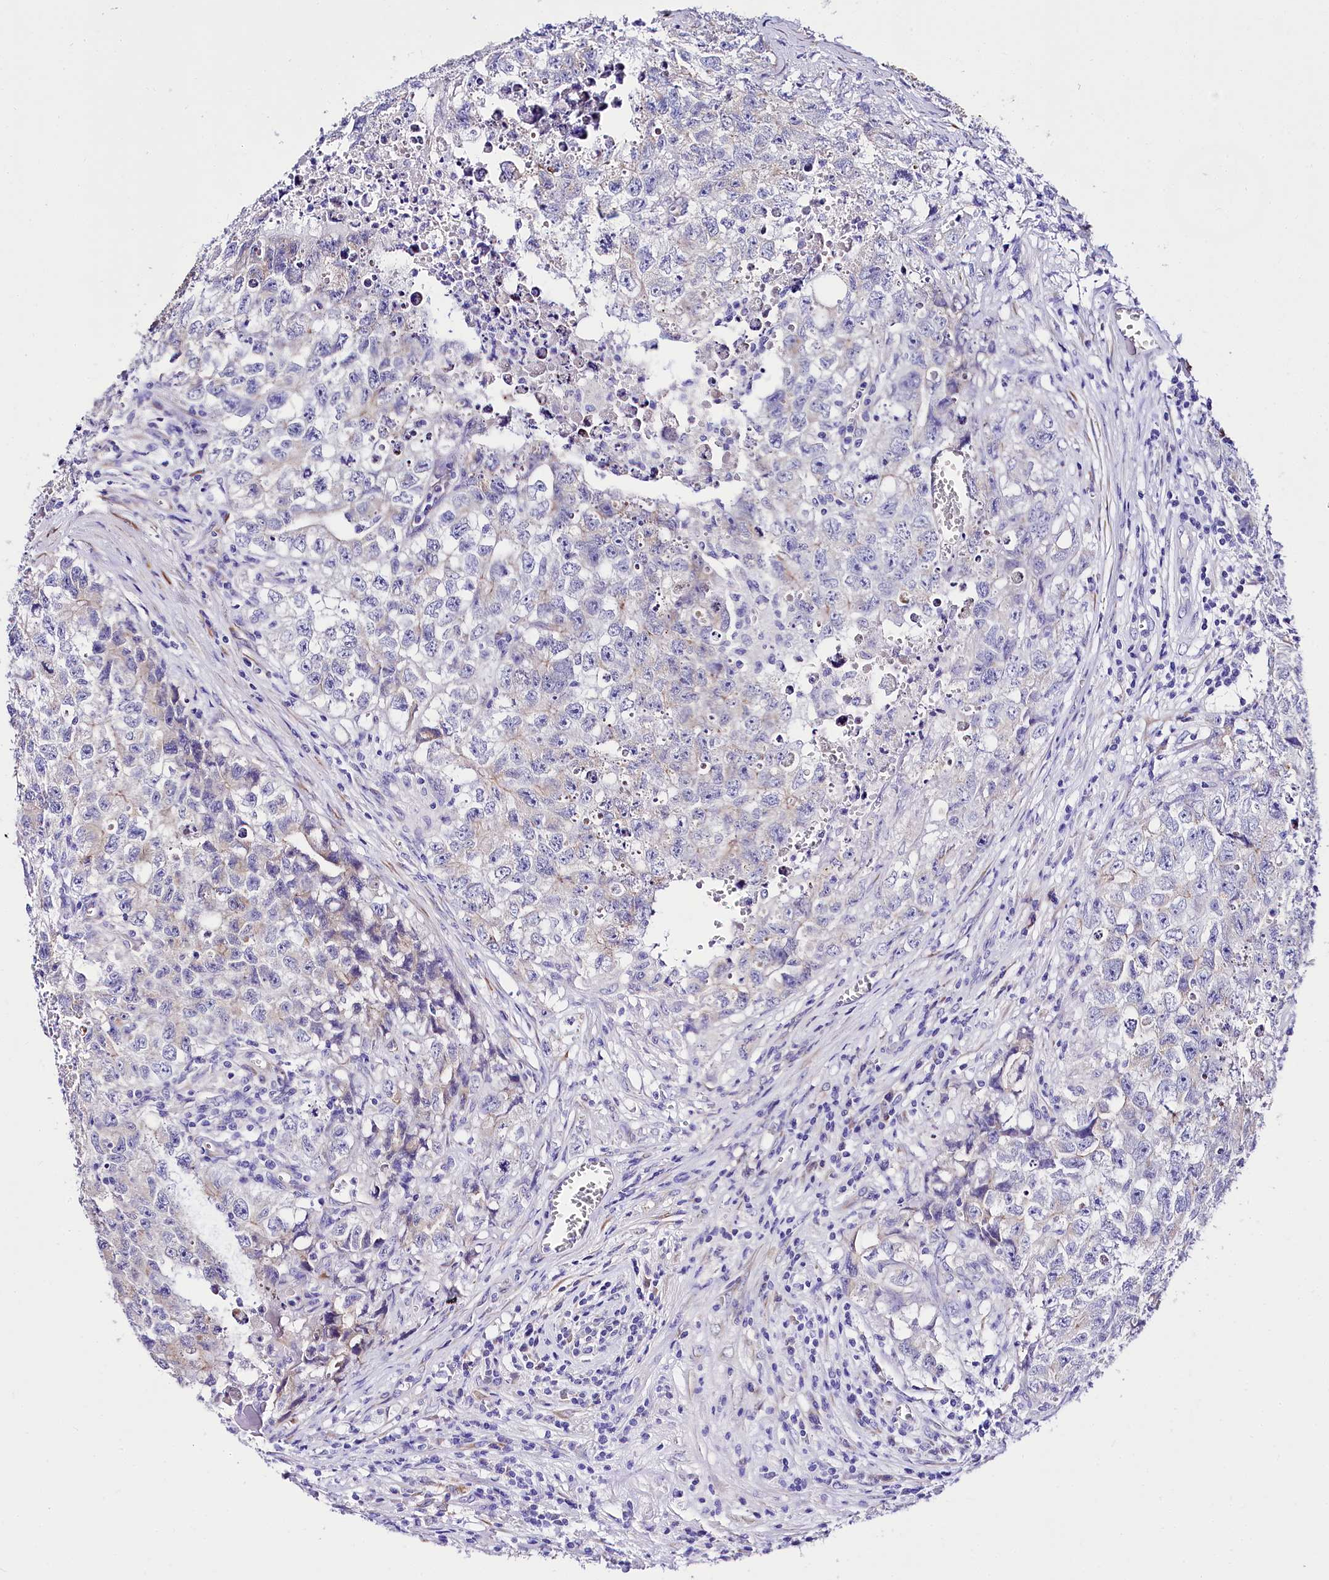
{"staining": {"intensity": "negative", "quantity": "none", "location": "none"}, "tissue": "testis cancer", "cell_type": "Tumor cells", "image_type": "cancer", "snomed": [{"axis": "morphology", "description": "Seminoma, NOS"}, {"axis": "morphology", "description": "Carcinoma, Embryonal, NOS"}, {"axis": "topography", "description": "Testis"}], "caption": "Immunohistochemical staining of human seminoma (testis) reveals no significant staining in tumor cells.", "gene": "A2ML1", "patient": {"sex": "male", "age": 43}}